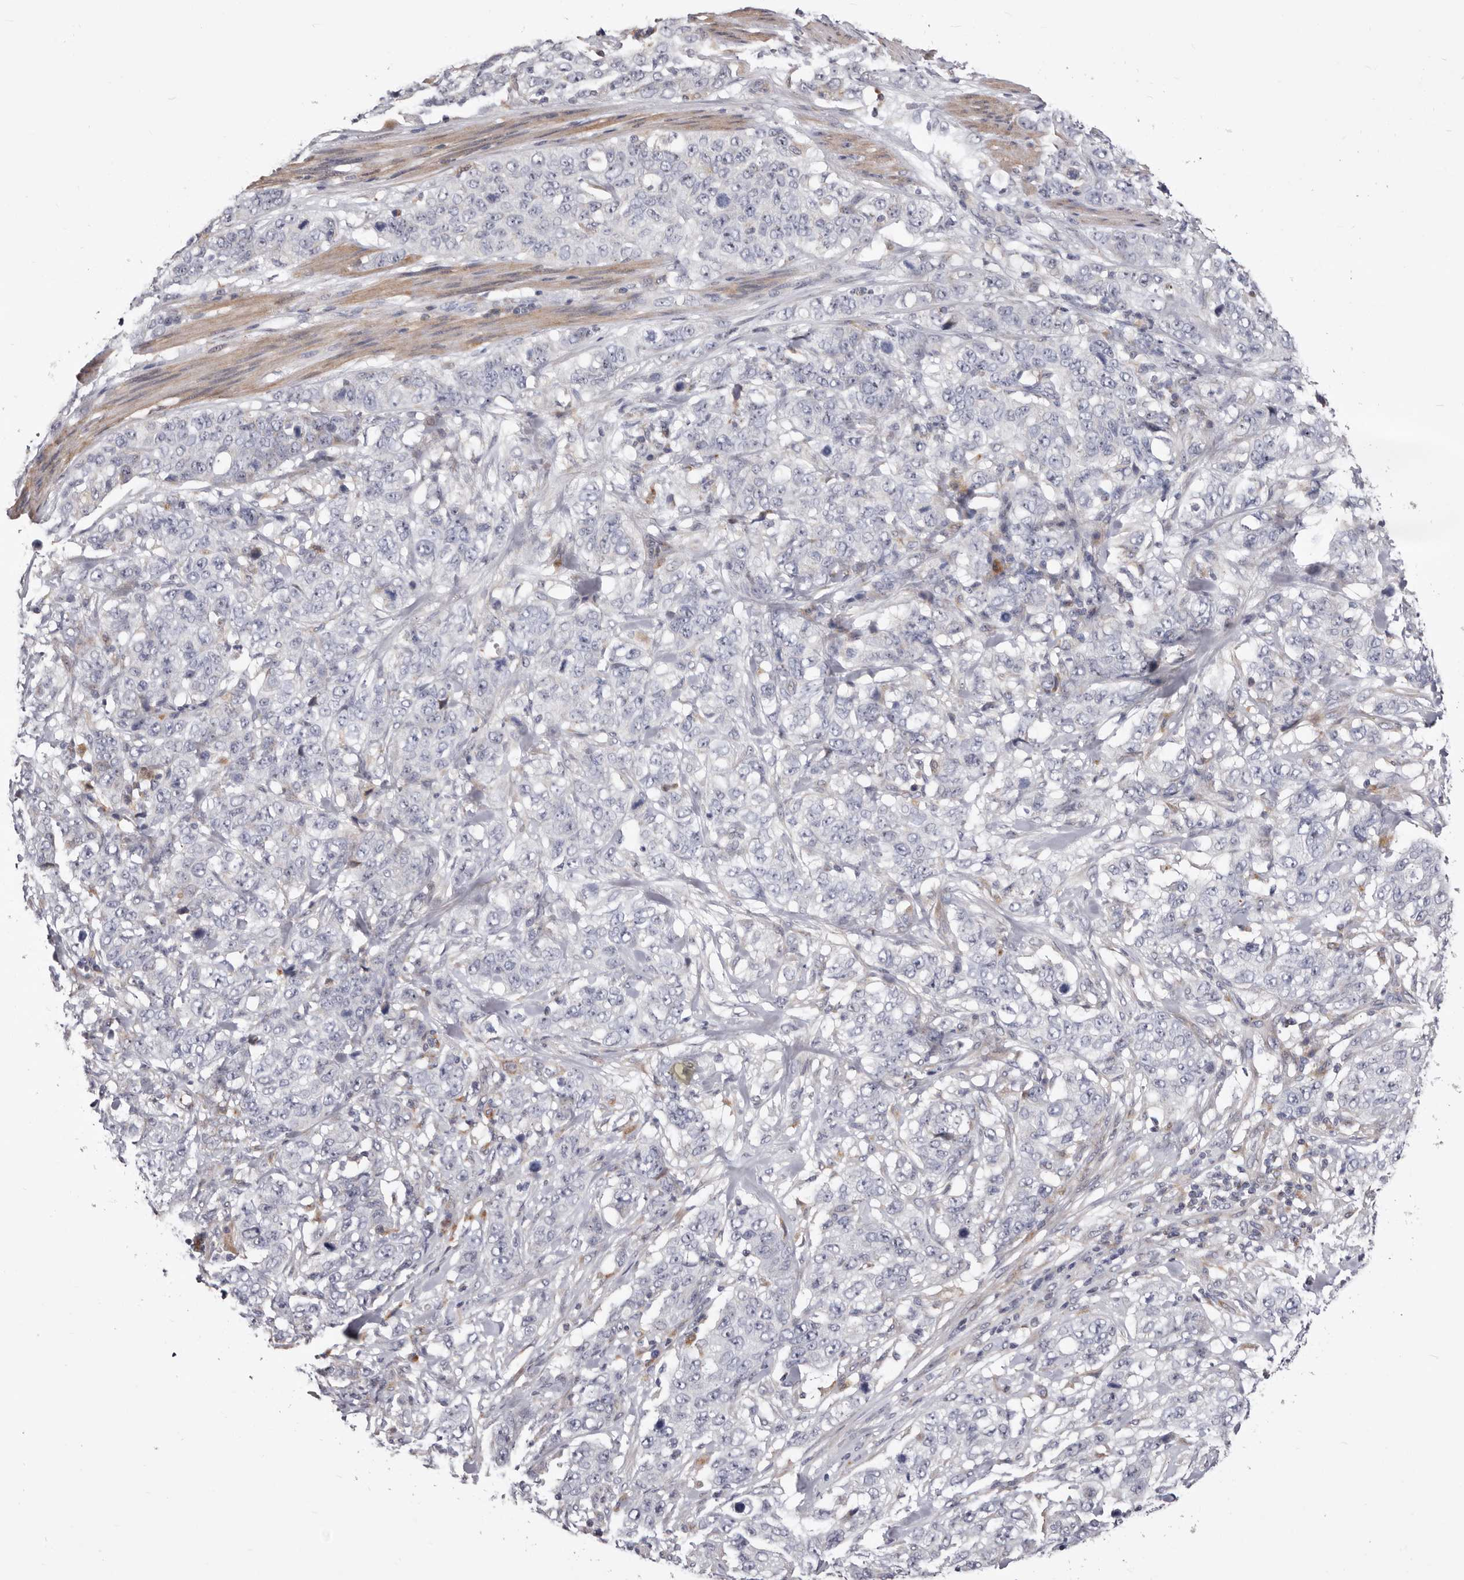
{"staining": {"intensity": "negative", "quantity": "none", "location": "none"}, "tissue": "stomach cancer", "cell_type": "Tumor cells", "image_type": "cancer", "snomed": [{"axis": "morphology", "description": "Adenocarcinoma, NOS"}, {"axis": "topography", "description": "Stomach"}], "caption": "Tumor cells are negative for protein expression in human stomach cancer. The staining was performed using DAB to visualize the protein expression in brown, while the nuclei were stained in blue with hematoxylin (Magnification: 20x).", "gene": "NUBPL", "patient": {"sex": "male", "age": 48}}